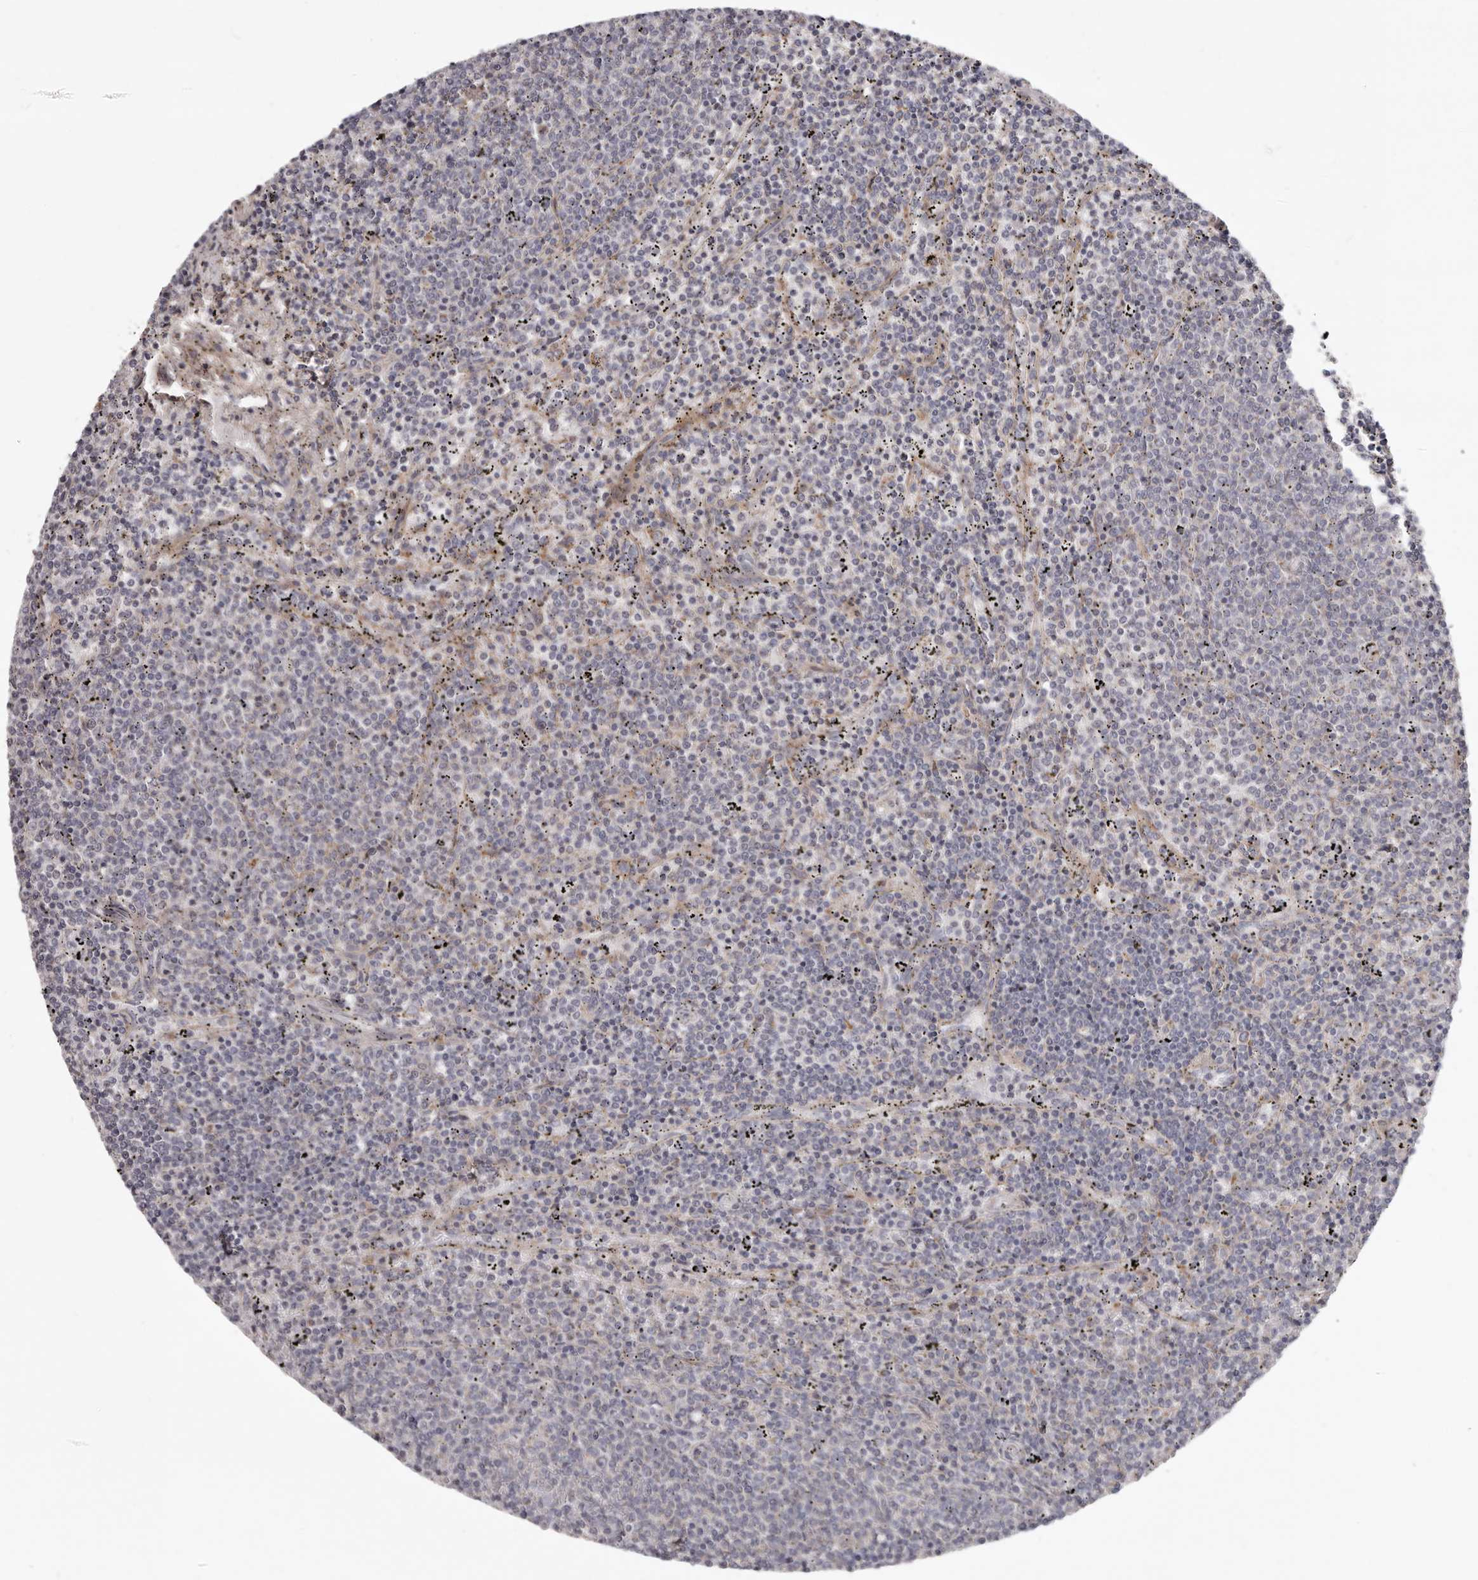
{"staining": {"intensity": "negative", "quantity": "none", "location": "none"}, "tissue": "lymphoma", "cell_type": "Tumor cells", "image_type": "cancer", "snomed": [{"axis": "morphology", "description": "Malignant lymphoma, non-Hodgkin's type, Low grade"}, {"axis": "topography", "description": "Spleen"}], "caption": "Immunohistochemistry (IHC) of malignant lymphoma, non-Hodgkin's type (low-grade) shows no expression in tumor cells. (Stains: DAB IHC with hematoxylin counter stain, Microscopy: brightfield microscopy at high magnification).", "gene": "MRPS10", "patient": {"sex": "female", "age": 50}}